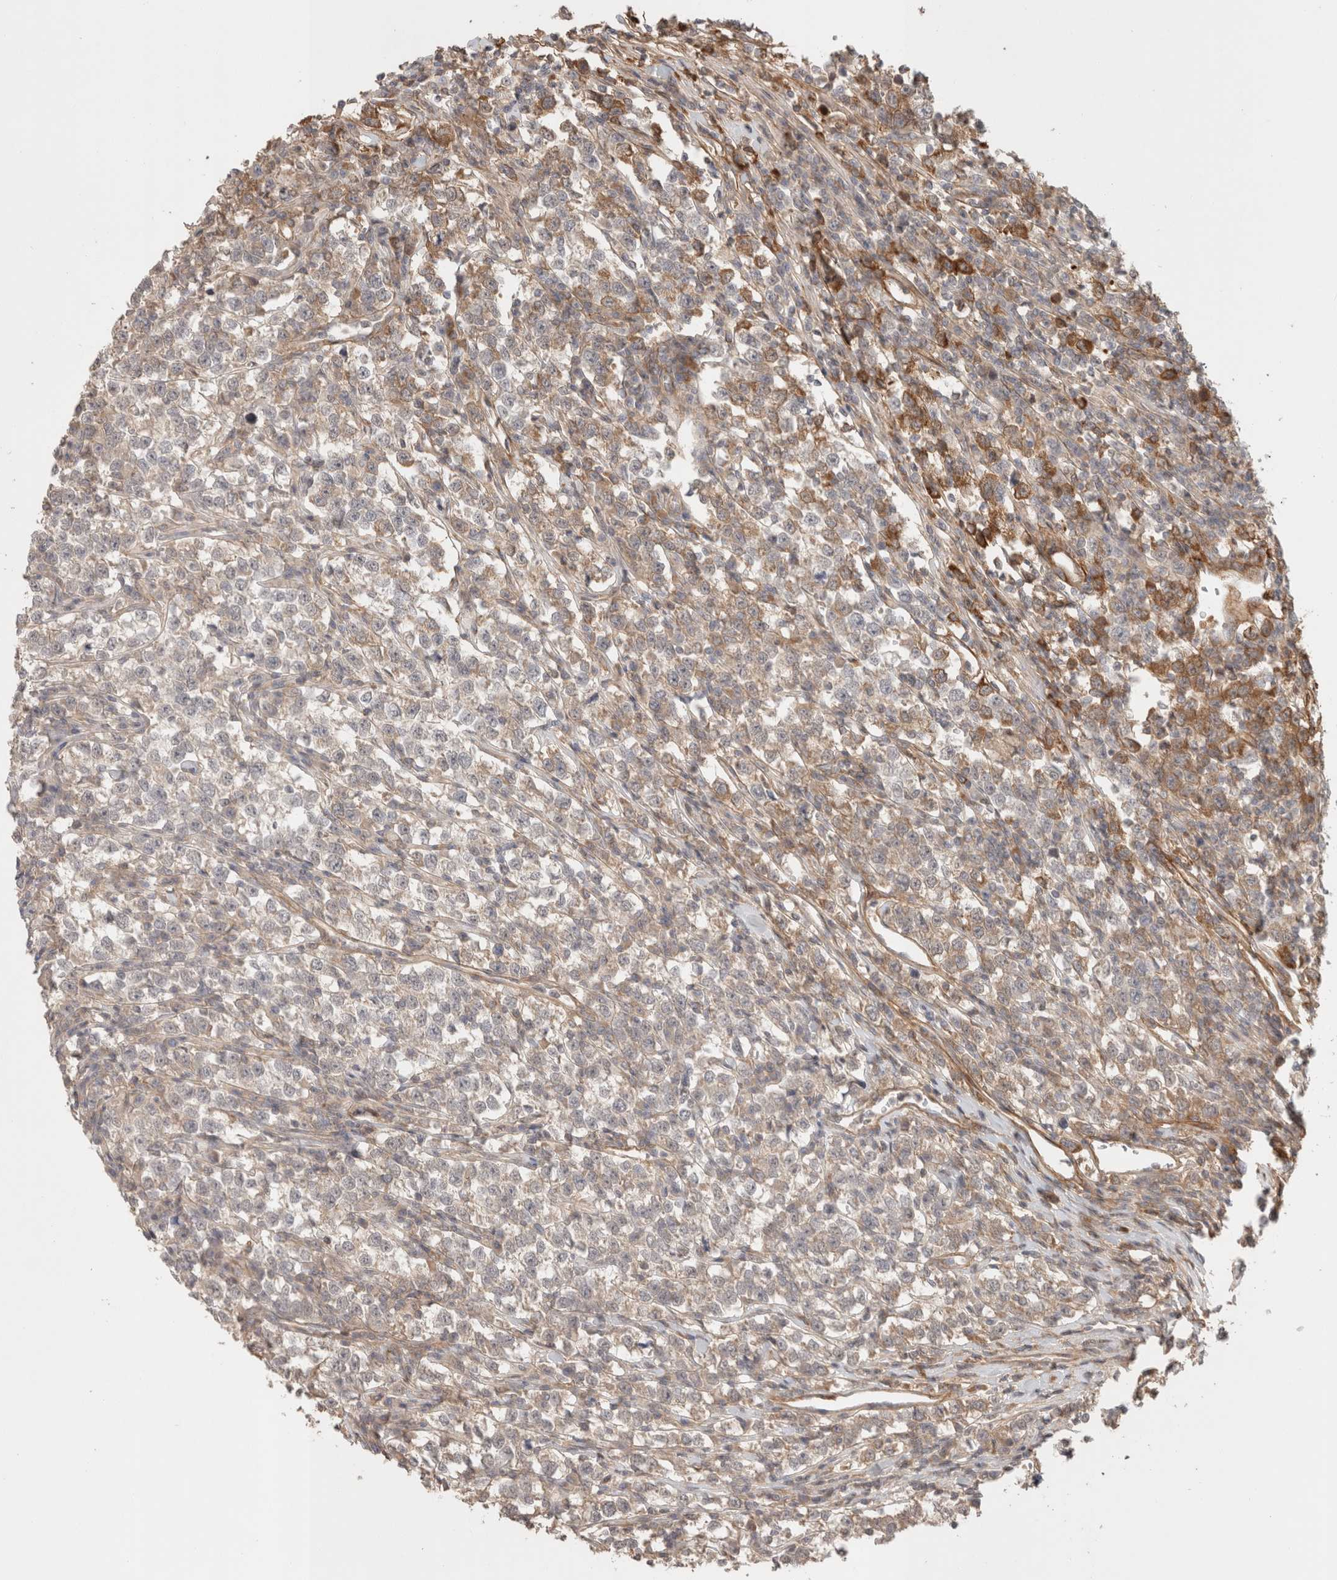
{"staining": {"intensity": "moderate", "quantity": "<25%", "location": "cytoplasmic/membranous"}, "tissue": "testis cancer", "cell_type": "Tumor cells", "image_type": "cancer", "snomed": [{"axis": "morphology", "description": "Normal tissue, NOS"}, {"axis": "morphology", "description": "Seminoma, NOS"}, {"axis": "topography", "description": "Testis"}], "caption": "This is an image of immunohistochemistry staining of testis seminoma, which shows moderate expression in the cytoplasmic/membranous of tumor cells.", "gene": "HSPG2", "patient": {"sex": "male", "age": 43}}